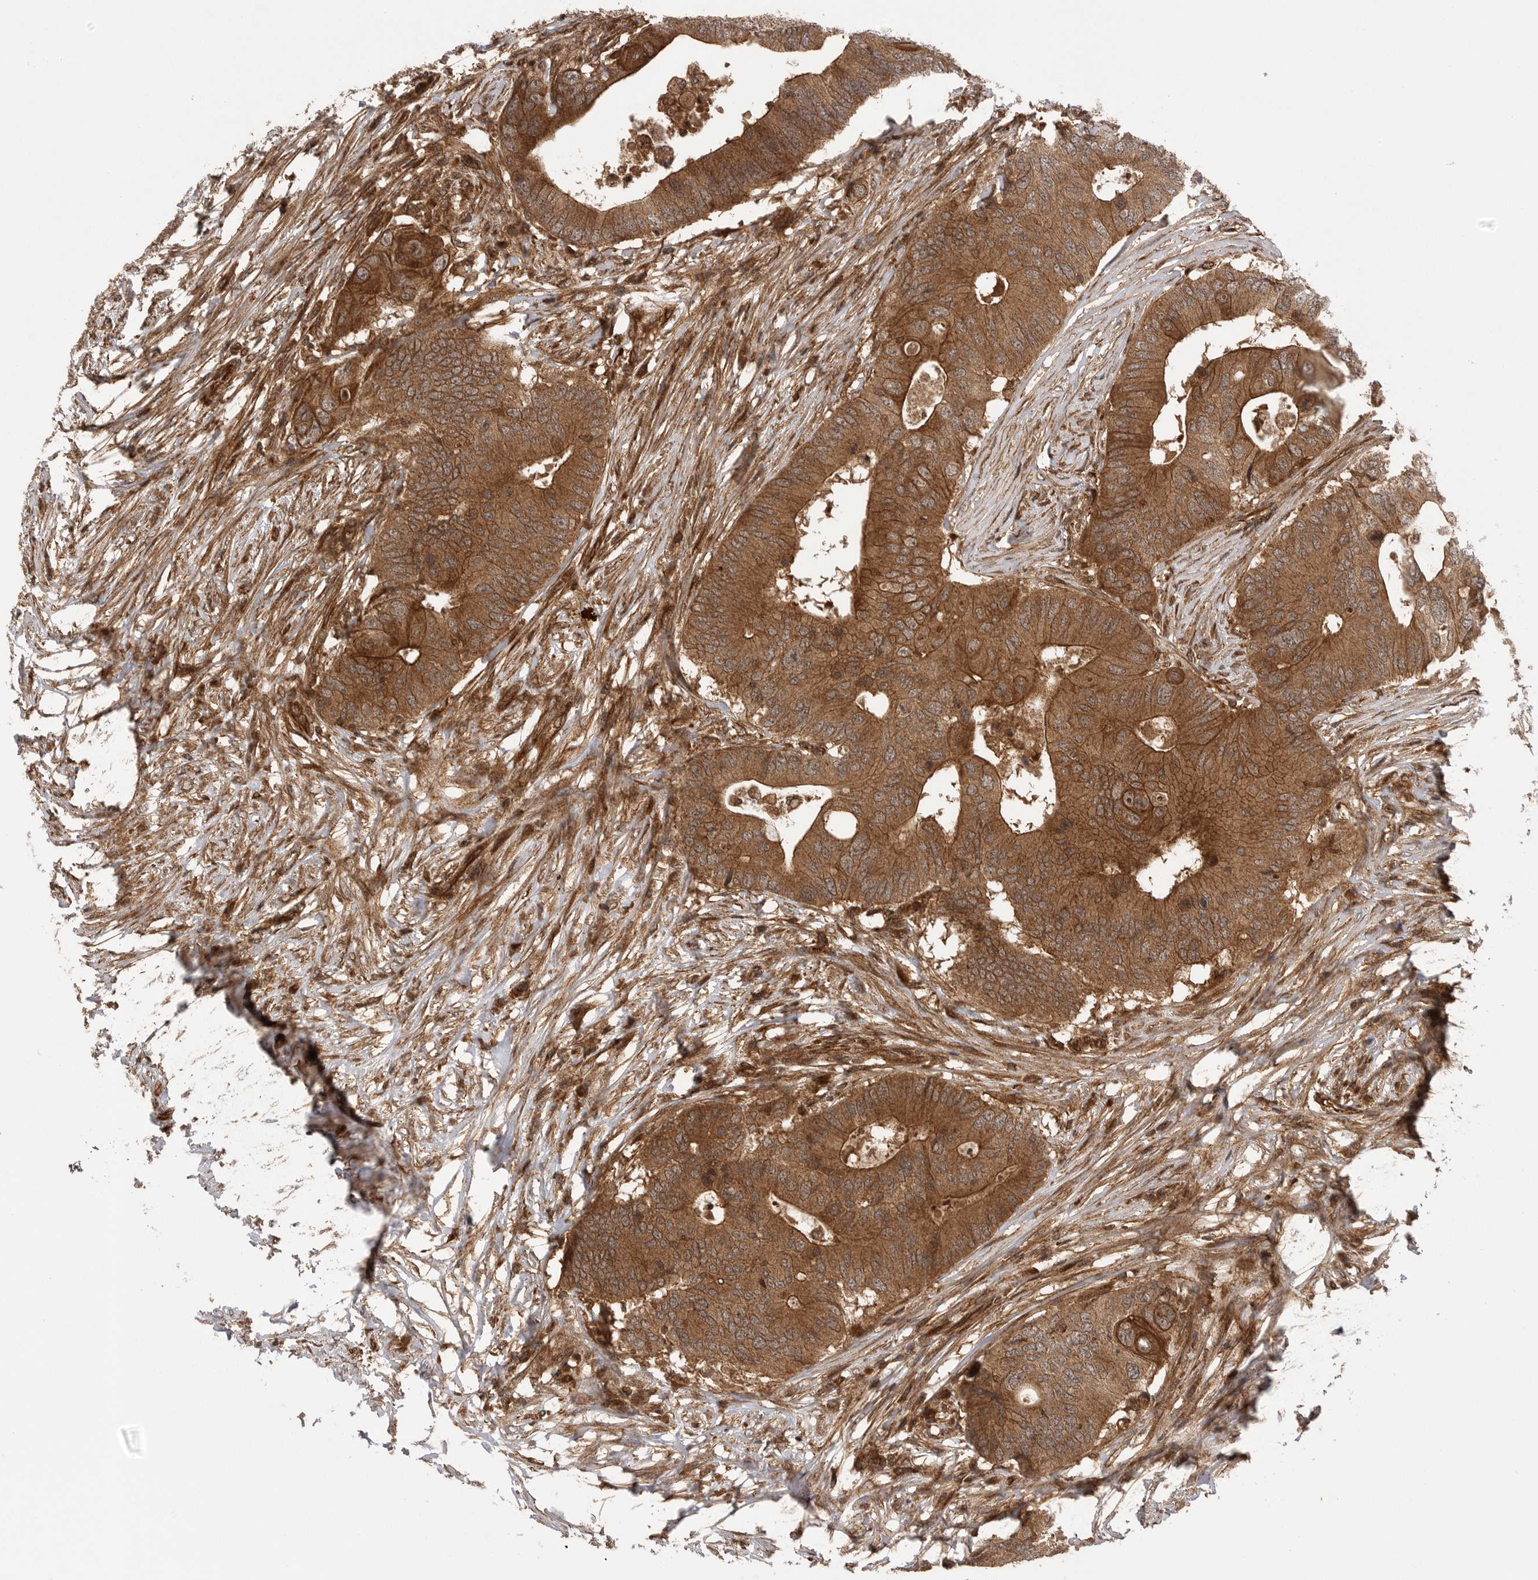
{"staining": {"intensity": "strong", "quantity": ">75%", "location": "cytoplasmic/membranous"}, "tissue": "colorectal cancer", "cell_type": "Tumor cells", "image_type": "cancer", "snomed": [{"axis": "morphology", "description": "Adenocarcinoma, NOS"}, {"axis": "topography", "description": "Colon"}], "caption": "The micrograph reveals a brown stain indicating the presence of a protein in the cytoplasmic/membranous of tumor cells in colorectal adenocarcinoma.", "gene": "PRDX4", "patient": {"sex": "male", "age": 71}}